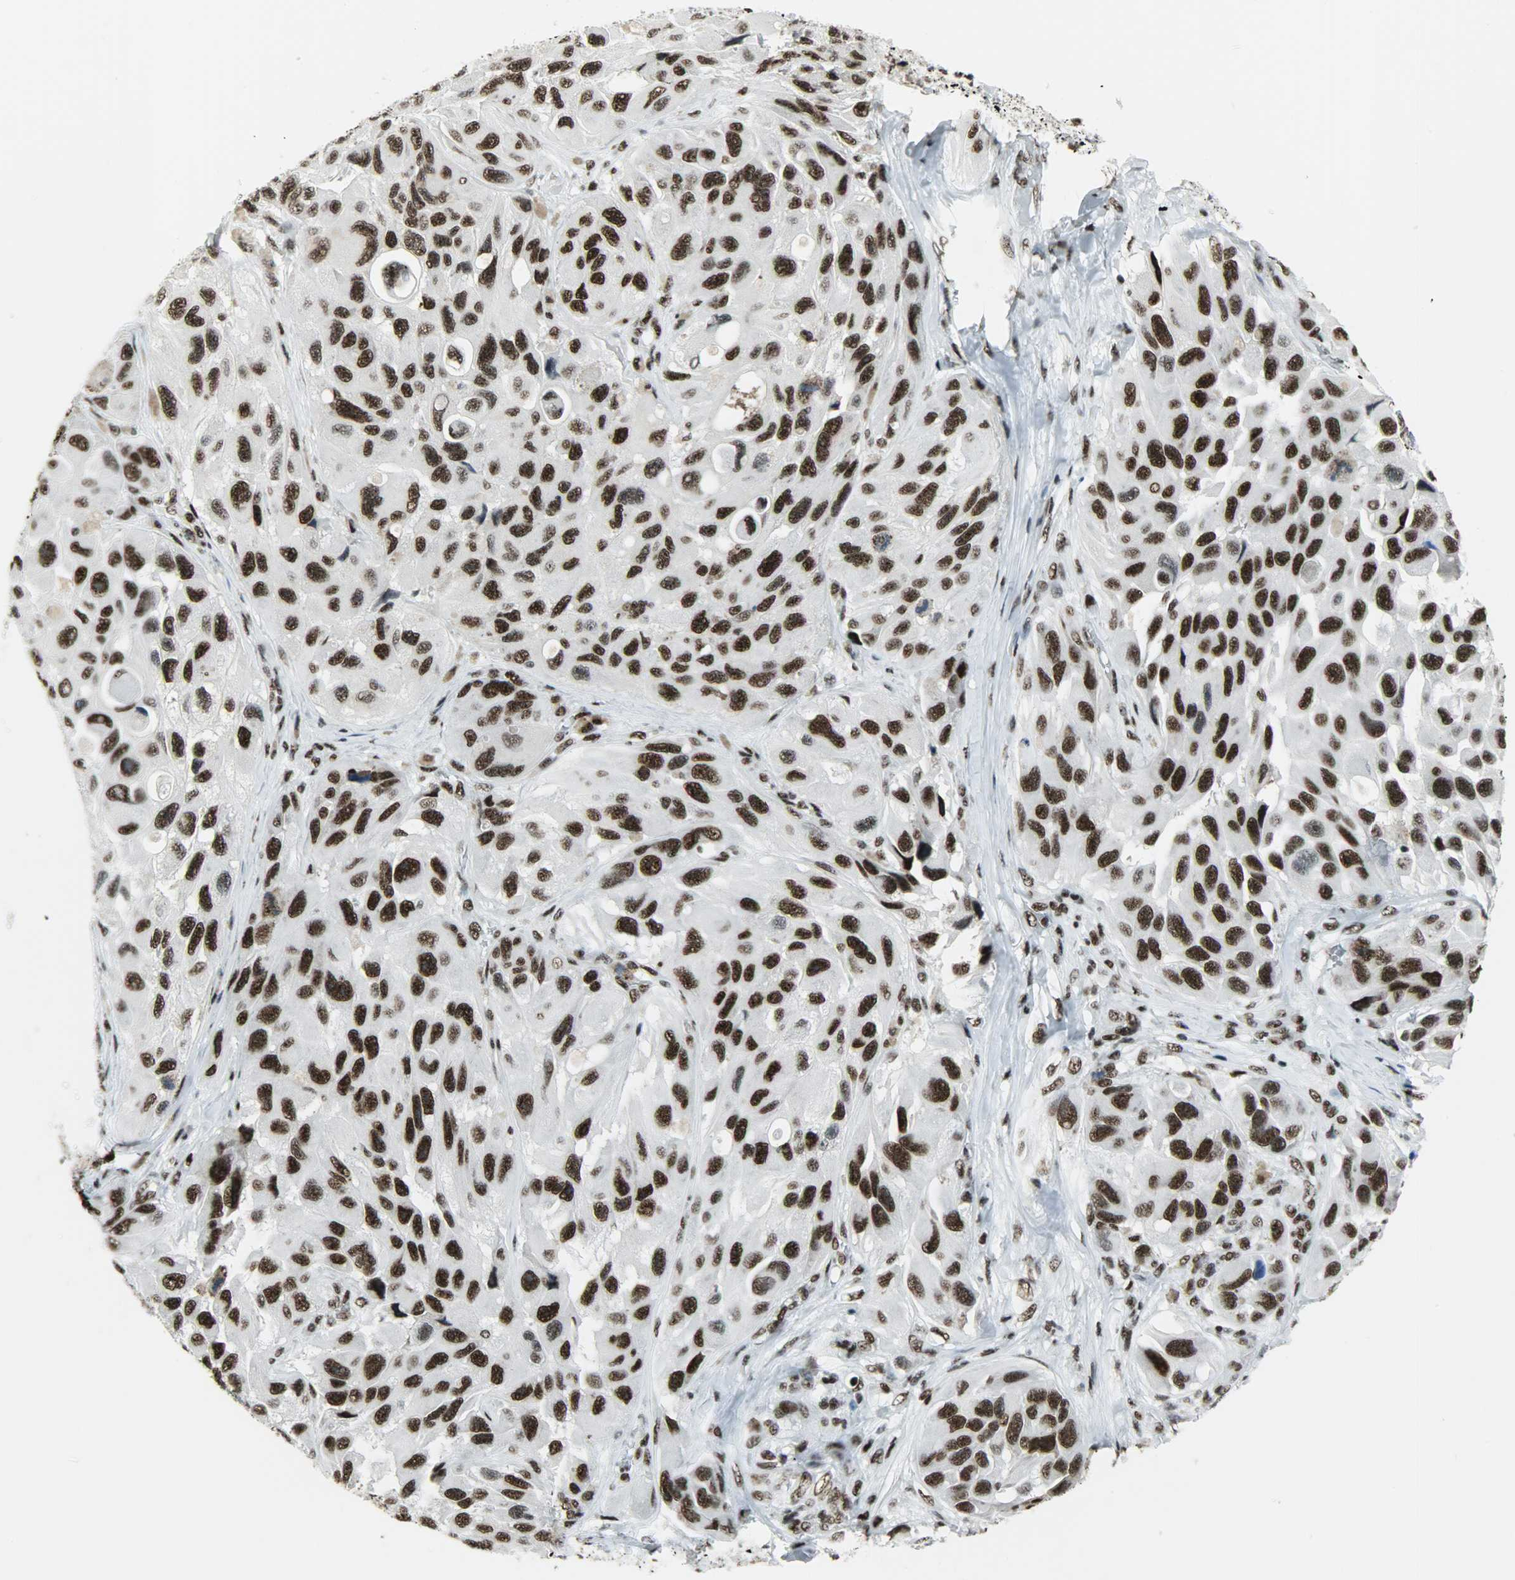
{"staining": {"intensity": "strong", "quantity": ">75%", "location": "nuclear"}, "tissue": "melanoma", "cell_type": "Tumor cells", "image_type": "cancer", "snomed": [{"axis": "morphology", "description": "Malignant melanoma, NOS"}, {"axis": "topography", "description": "Skin"}], "caption": "An immunohistochemistry (IHC) image of tumor tissue is shown. Protein staining in brown shows strong nuclear positivity in melanoma within tumor cells.", "gene": "SNRPA", "patient": {"sex": "female", "age": 73}}